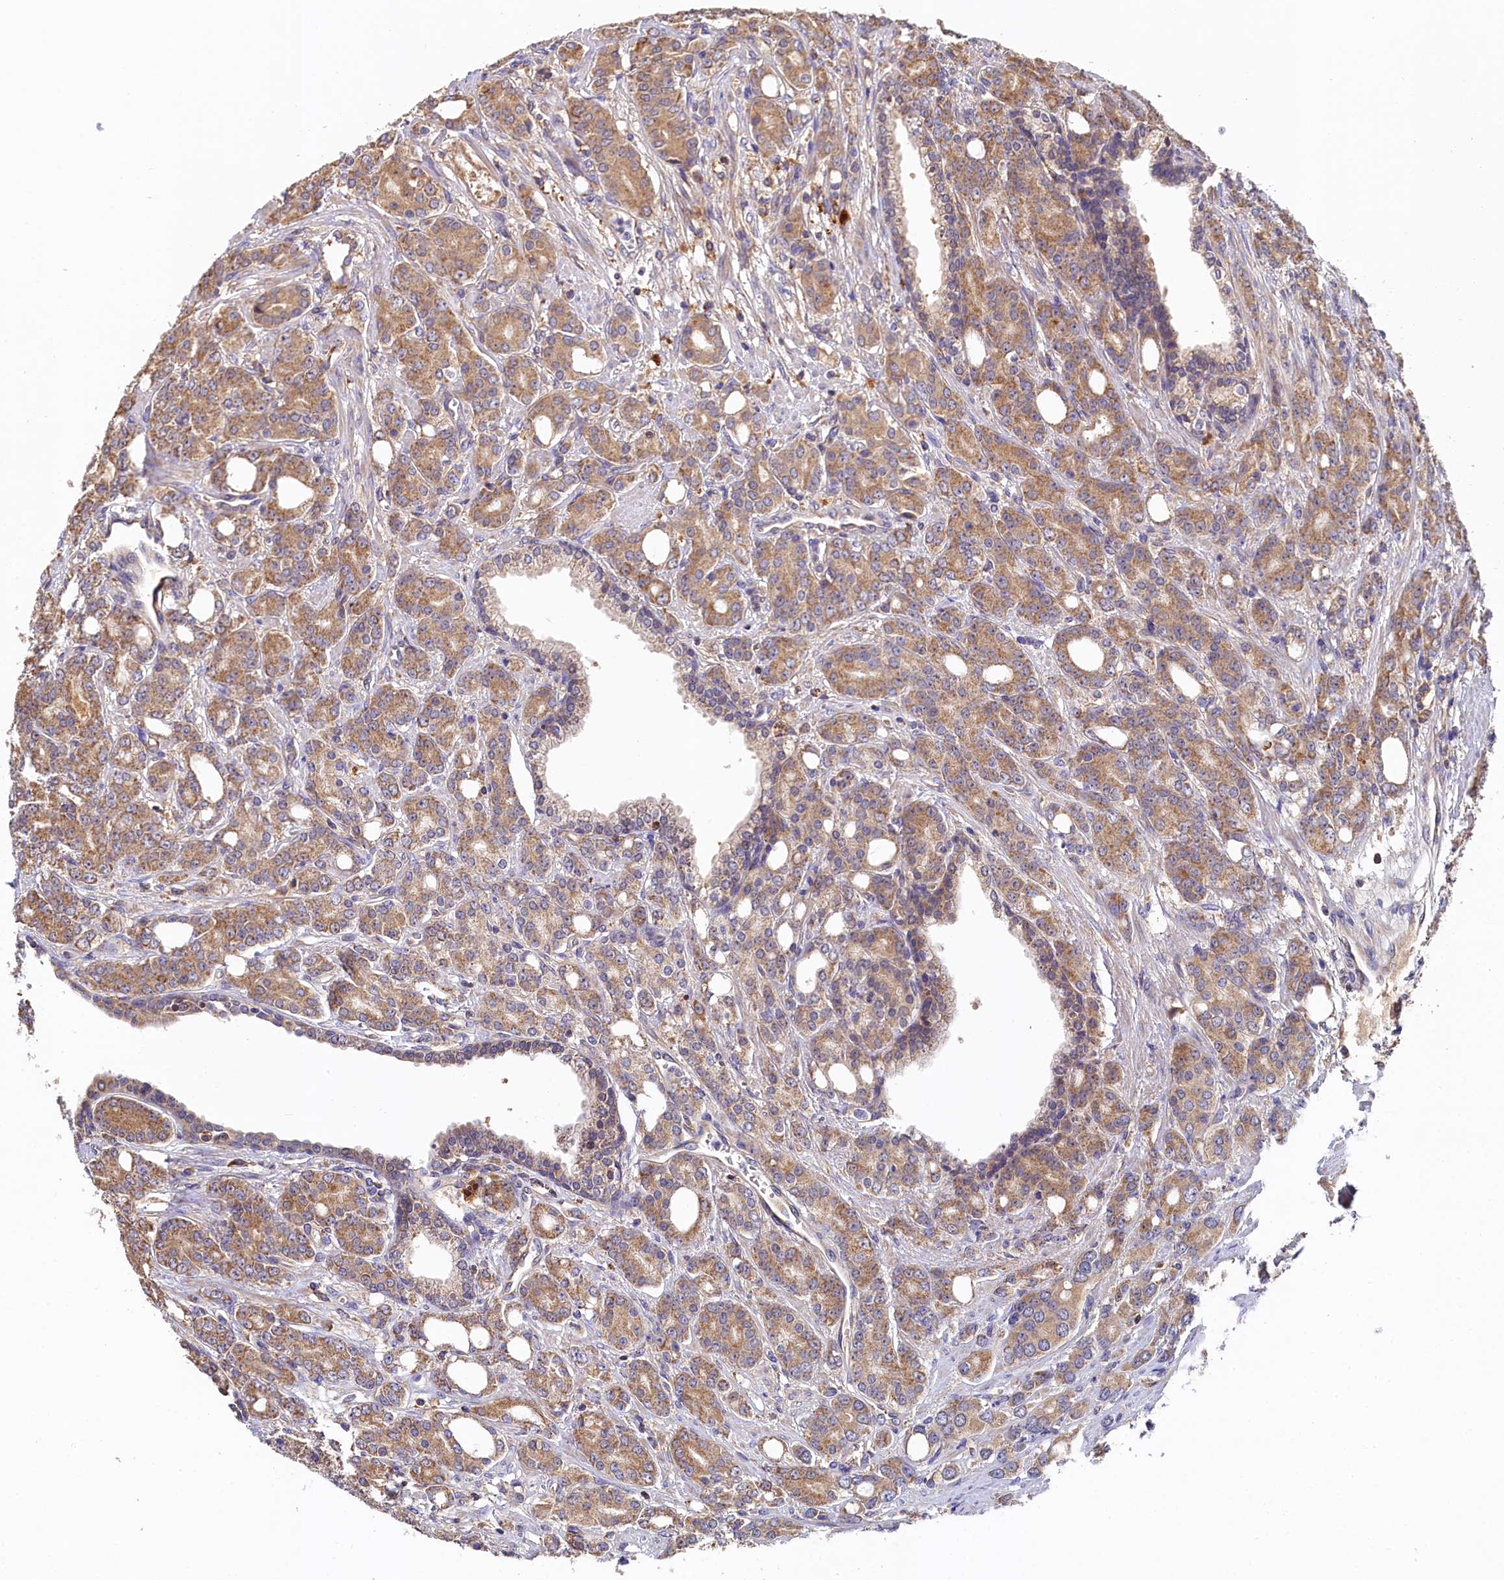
{"staining": {"intensity": "moderate", "quantity": ">75%", "location": "cytoplasmic/membranous"}, "tissue": "prostate cancer", "cell_type": "Tumor cells", "image_type": "cancer", "snomed": [{"axis": "morphology", "description": "Adenocarcinoma, High grade"}, {"axis": "topography", "description": "Prostate"}], "caption": "Brown immunohistochemical staining in prostate cancer exhibits moderate cytoplasmic/membranous positivity in approximately >75% of tumor cells.", "gene": "SEC31B", "patient": {"sex": "male", "age": 62}}